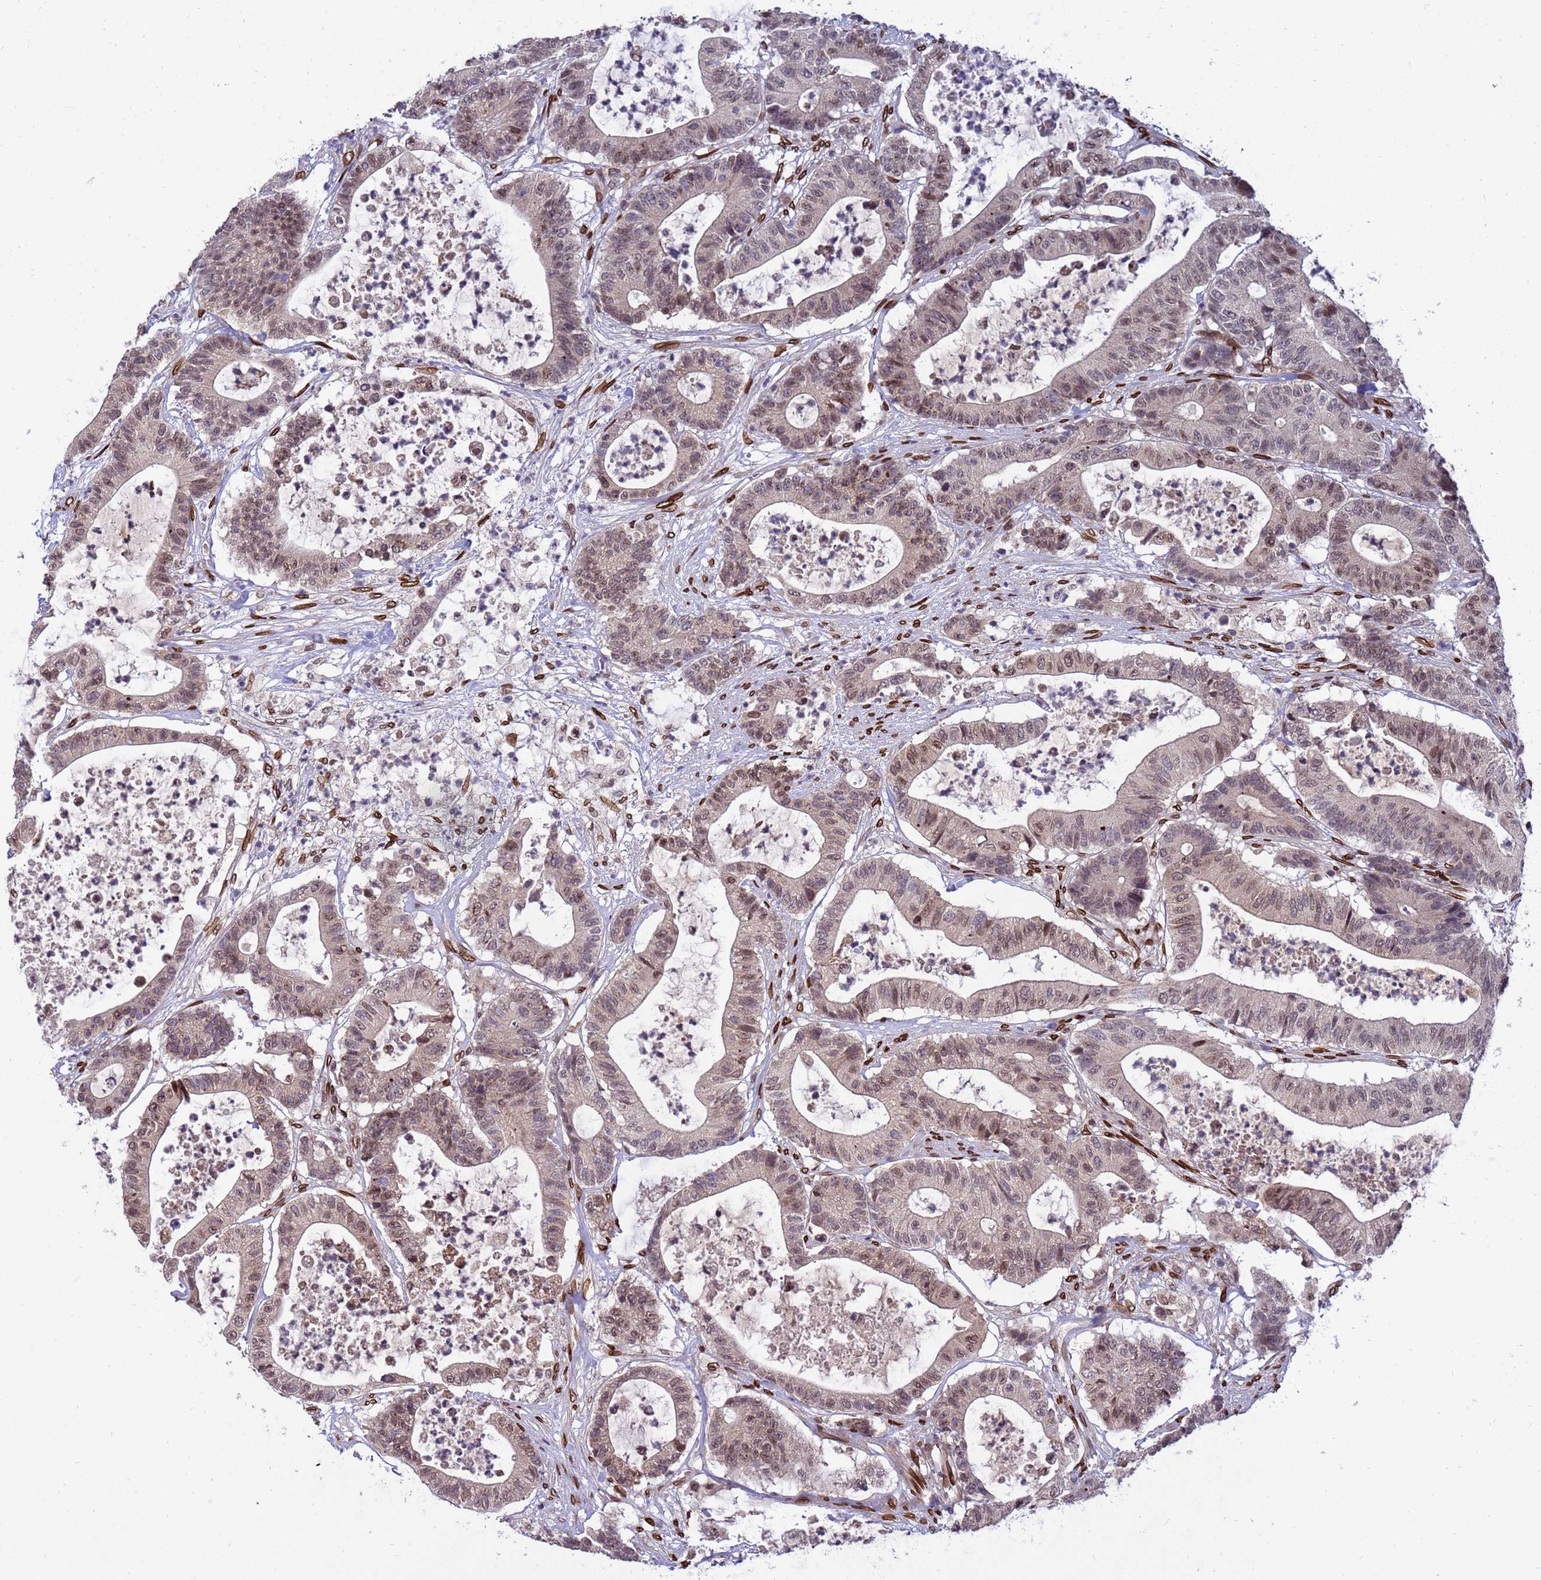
{"staining": {"intensity": "moderate", "quantity": ">75%", "location": "nuclear"}, "tissue": "colorectal cancer", "cell_type": "Tumor cells", "image_type": "cancer", "snomed": [{"axis": "morphology", "description": "Adenocarcinoma, NOS"}, {"axis": "topography", "description": "Colon"}], "caption": "A high-resolution micrograph shows immunohistochemistry (IHC) staining of colorectal adenocarcinoma, which shows moderate nuclear expression in about >75% of tumor cells.", "gene": "GPR135", "patient": {"sex": "female", "age": 84}}